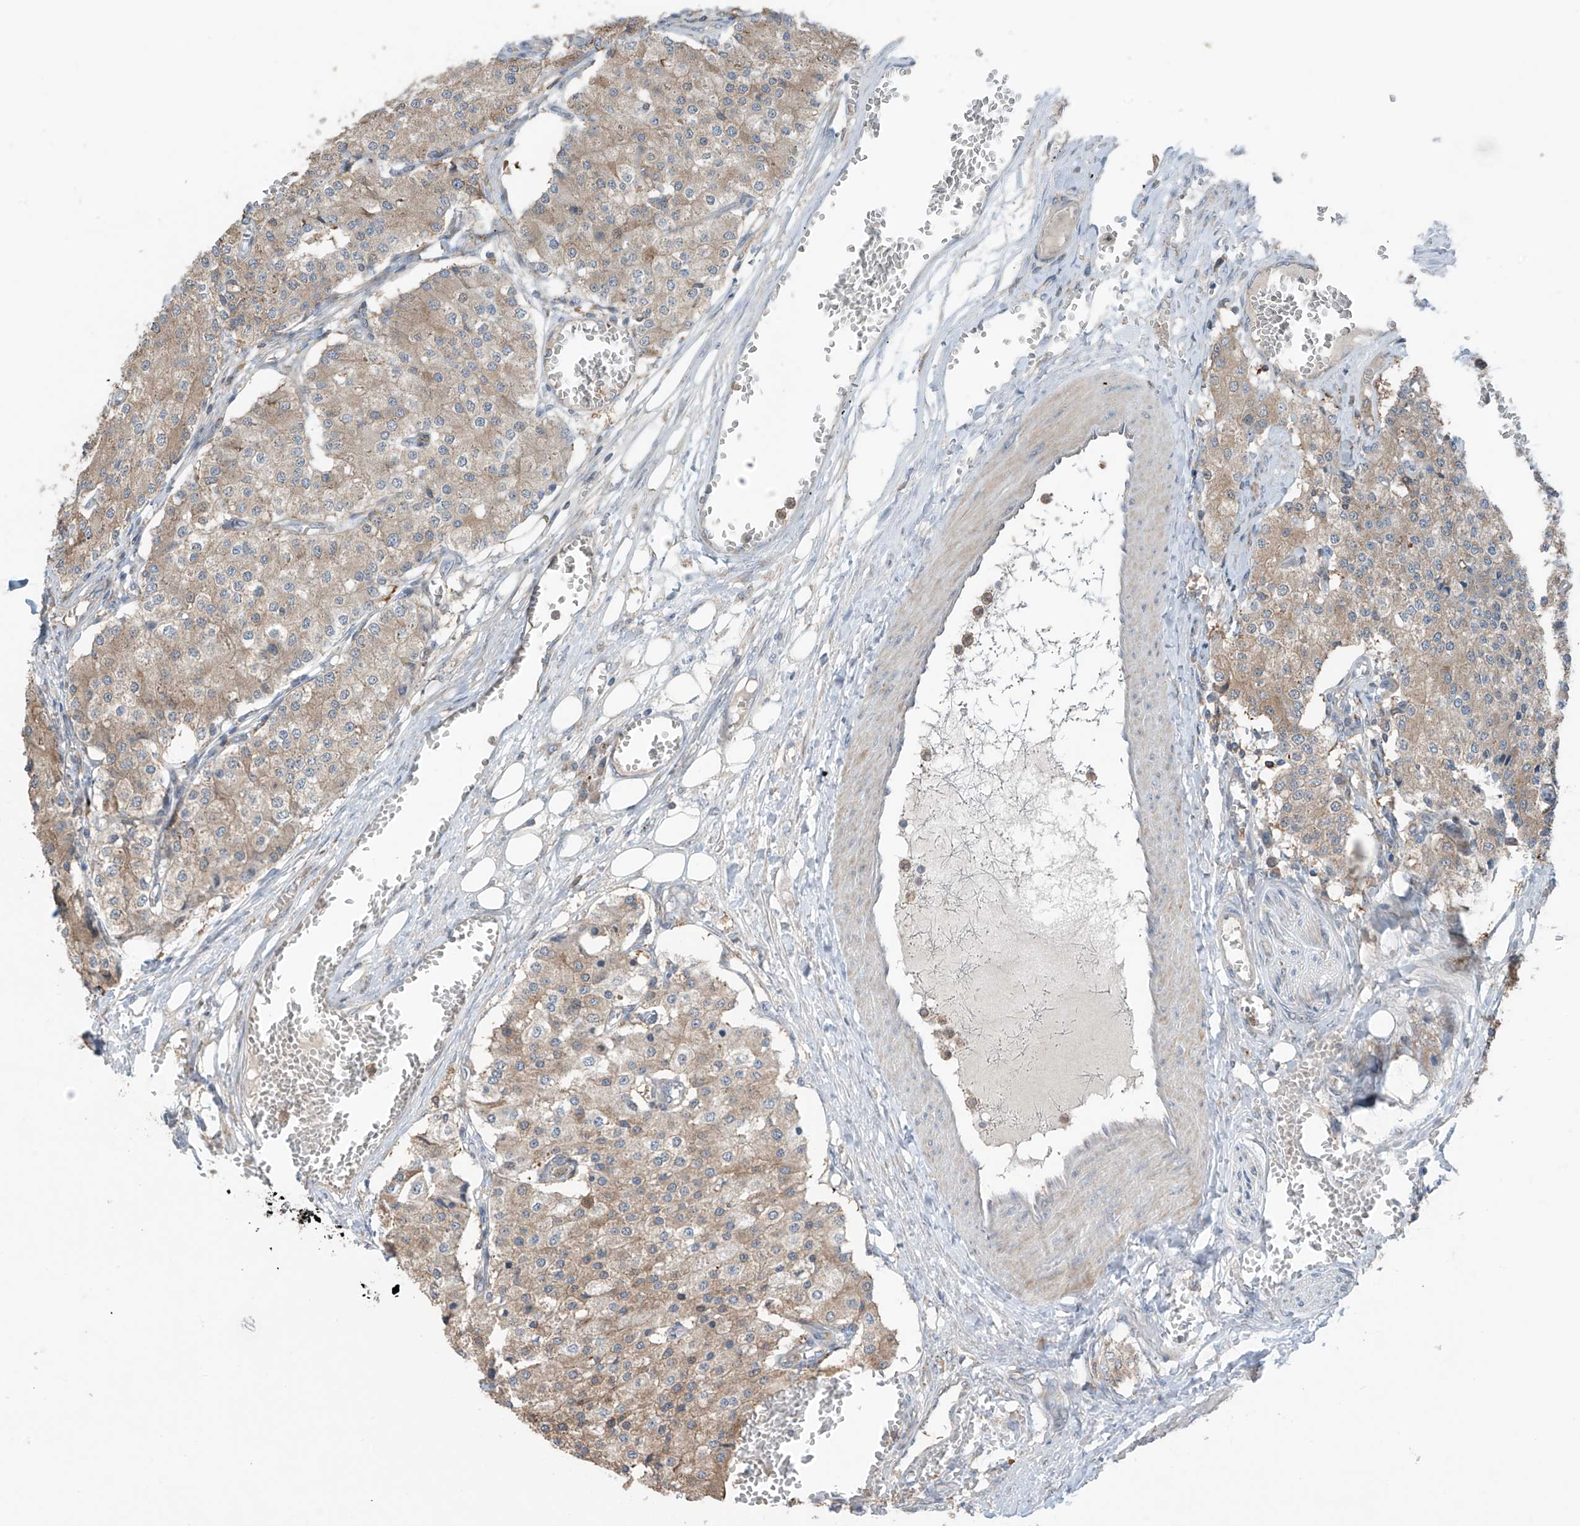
{"staining": {"intensity": "weak", "quantity": "25%-75%", "location": "cytoplasmic/membranous"}, "tissue": "carcinoid", "cell_type": "Tumor cells", "image_type": "cancer", "snomed": [{"axis": "morphology", "description": "Carcinoid, malignant, NOS"}, {"axis": "topography", "description": "Colon"}], "caption": "A low amount of weak cytoplasmic/membranous staining is present in about 25%-75% of tumor cells in malignant carcinoid tissue.", "gene": "SAMD3", "patient": {"sex": "female", "age": 52}}